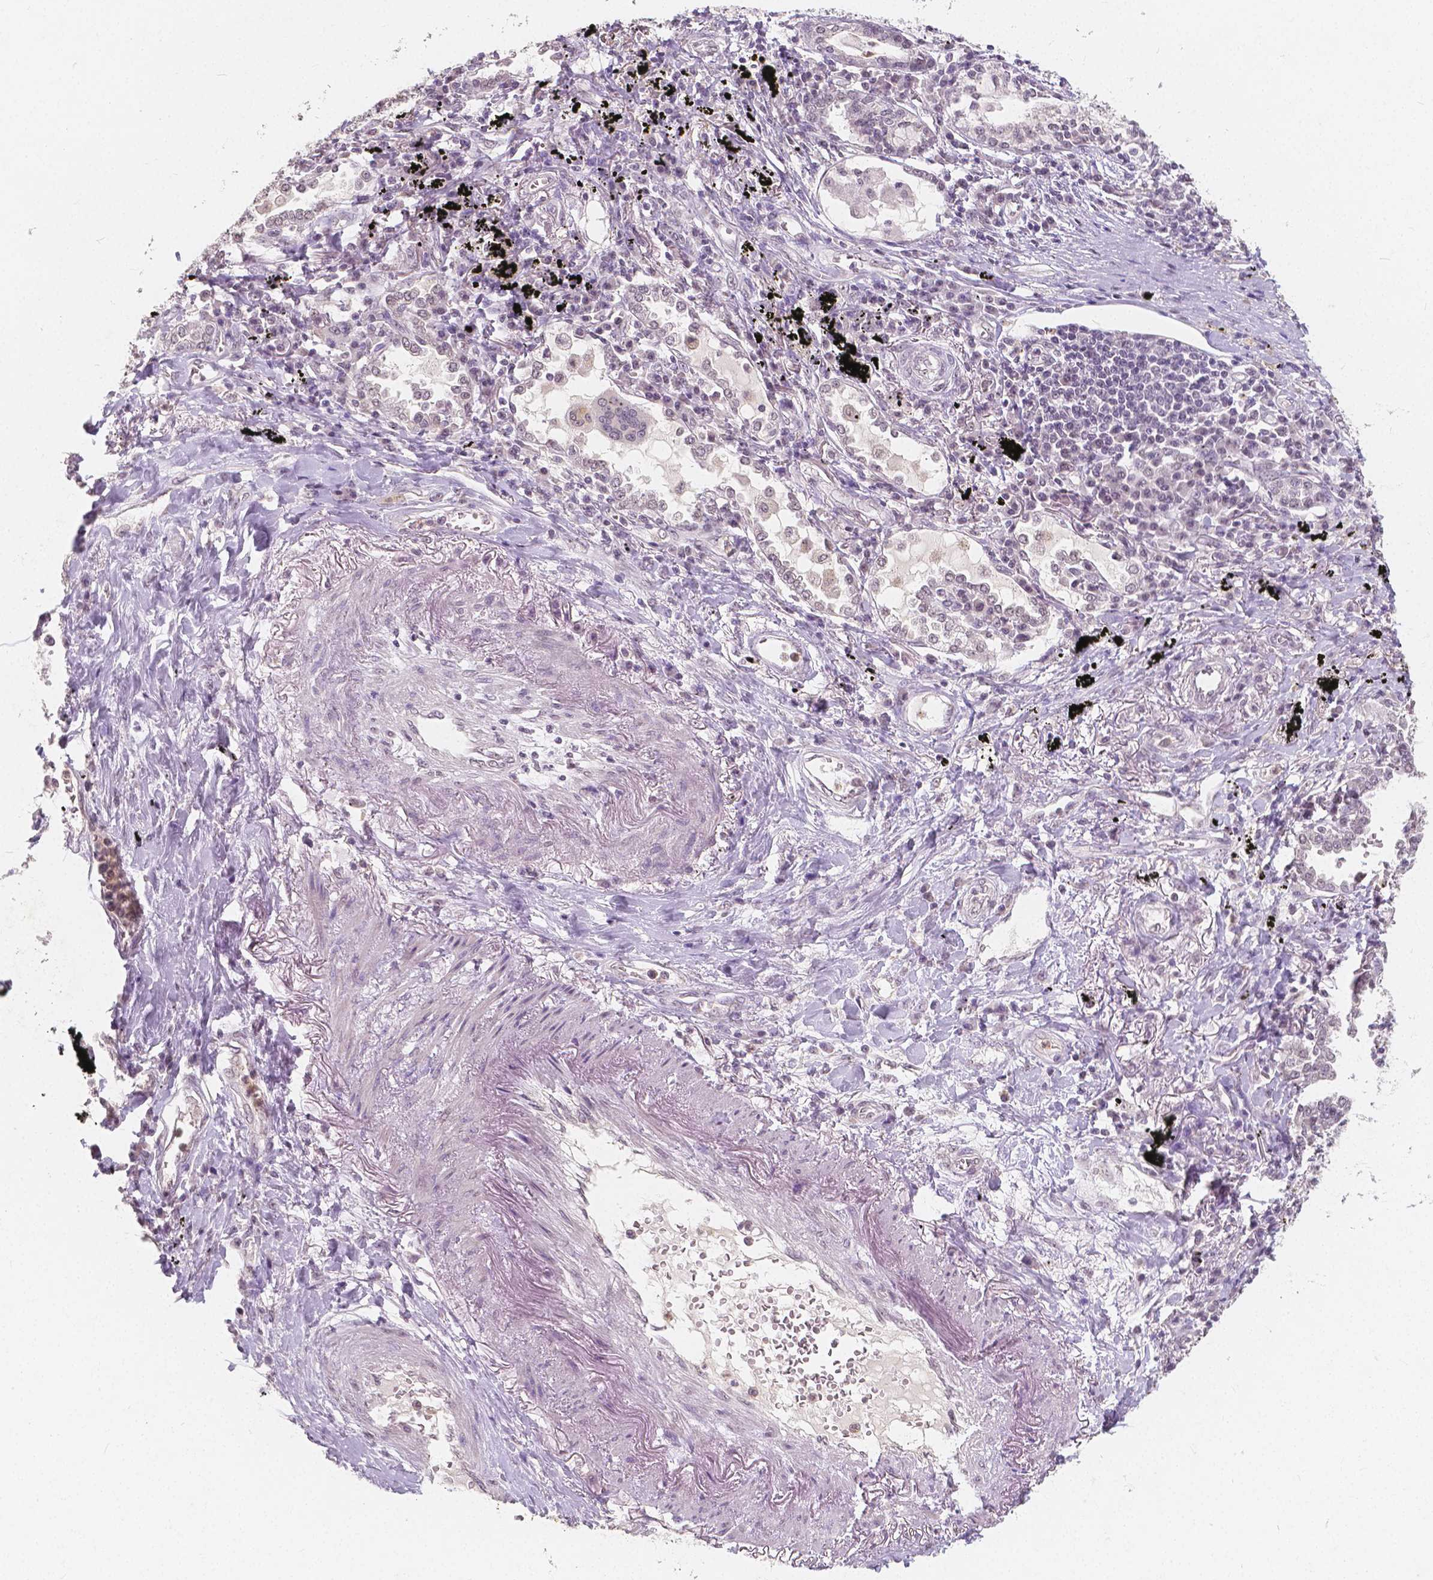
{"staining": {"intensity": "negative", "quantity": "none", "location": "none"}, "tissue": "lung cancer", "cell_type": "Tumor cells", "image_type": "cancer", "snomed": [{"axis": "morphology", "description": "Squamous cell carcinoma, NOS"}, {"axis": "topography", "description": "Lung"}], "caption": "IHC micrograph of neoplastic tissue: lung cancer stained with DAB displays no significant protein staining in tumor cells.", "gene": "NOLC1", "patient": {"sex": "male", "age": 78}}